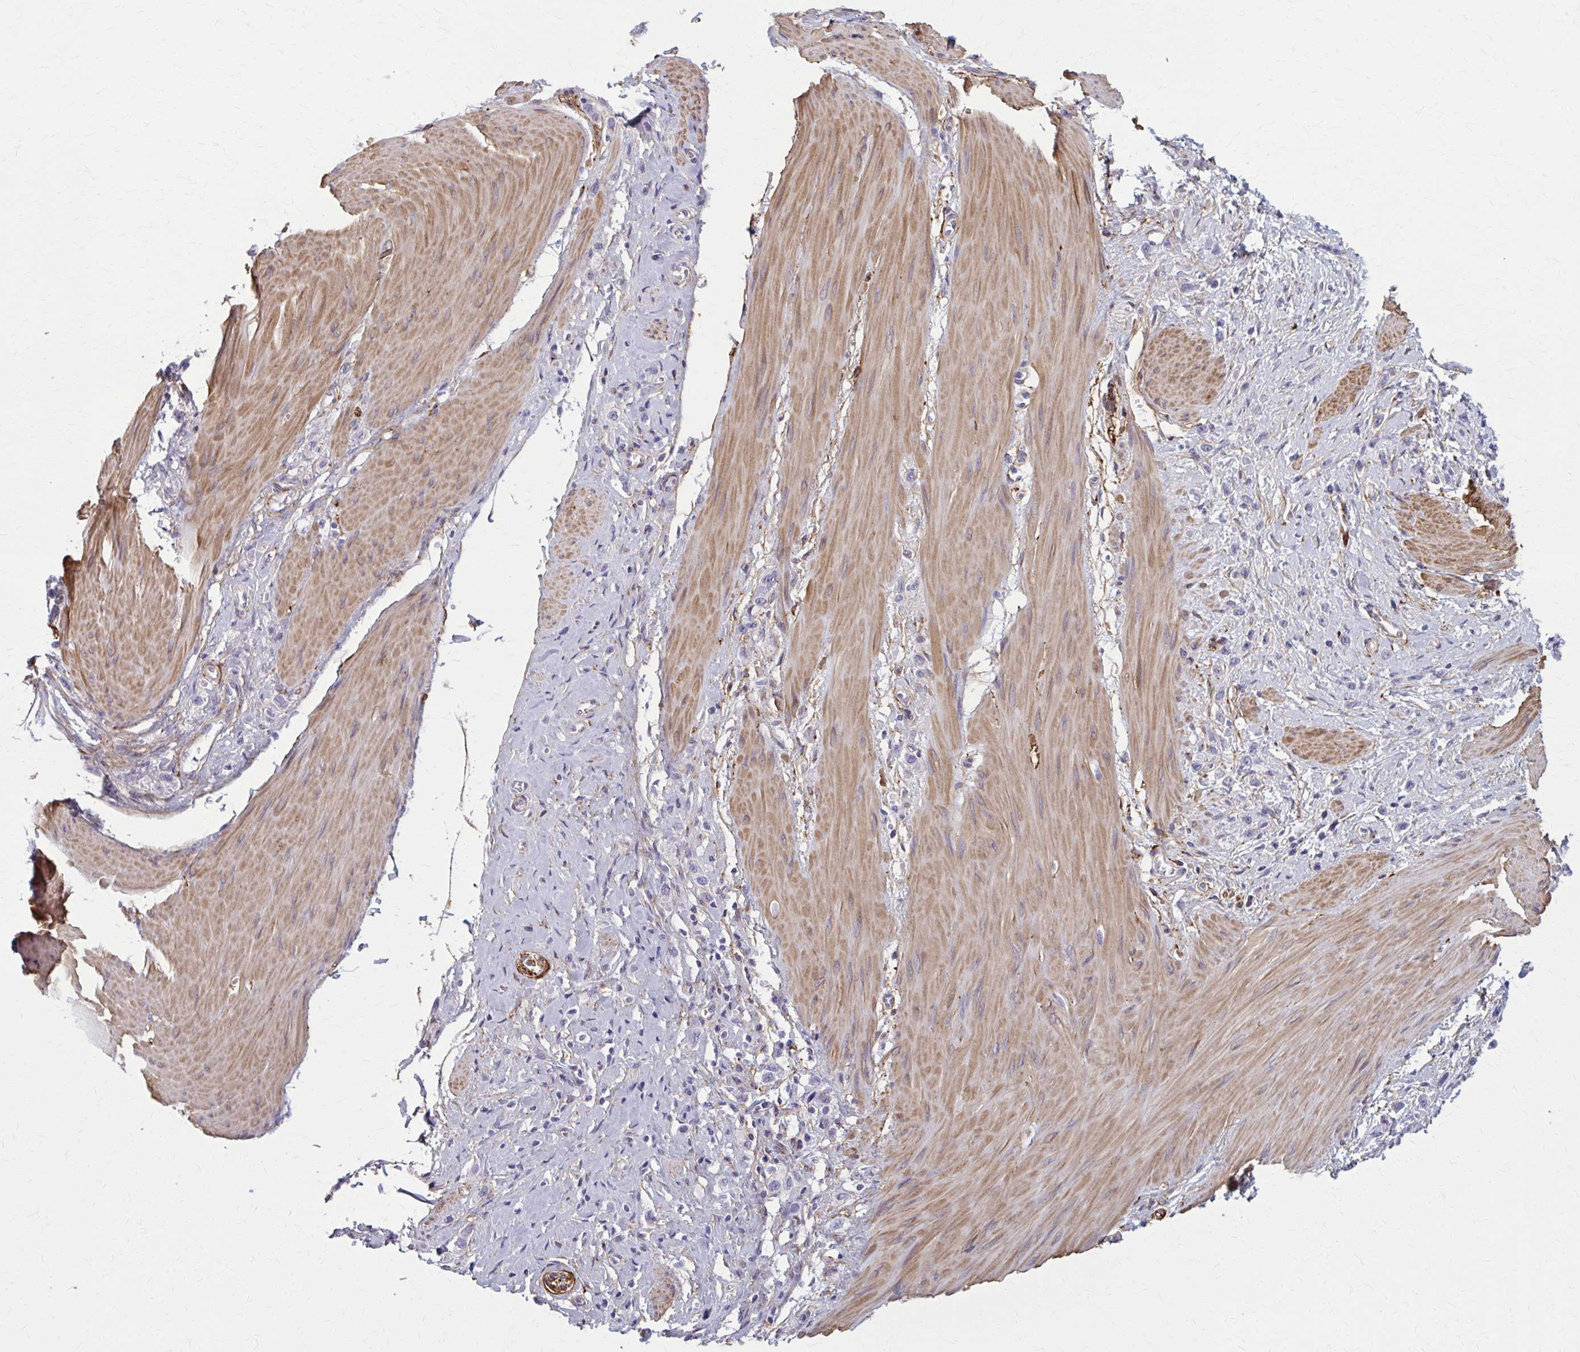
{"staining": {"intensity": "negative", "quantity": "none", "location": "none"}, "tissue": "stomach cancer", "cell_type": "Tumor cells", "image_type": "cancer", "snomed": [{"axis": "morphology", "description": "Adenocarcinoma, NOS"}, {"axis": "topography", "description": "Stomach"}], "caption": "Tumor cells are negative for brown protein staining in stomach cancer.", "gene": "AKAP12", "patient": {"sex": "female", "age": 65}}